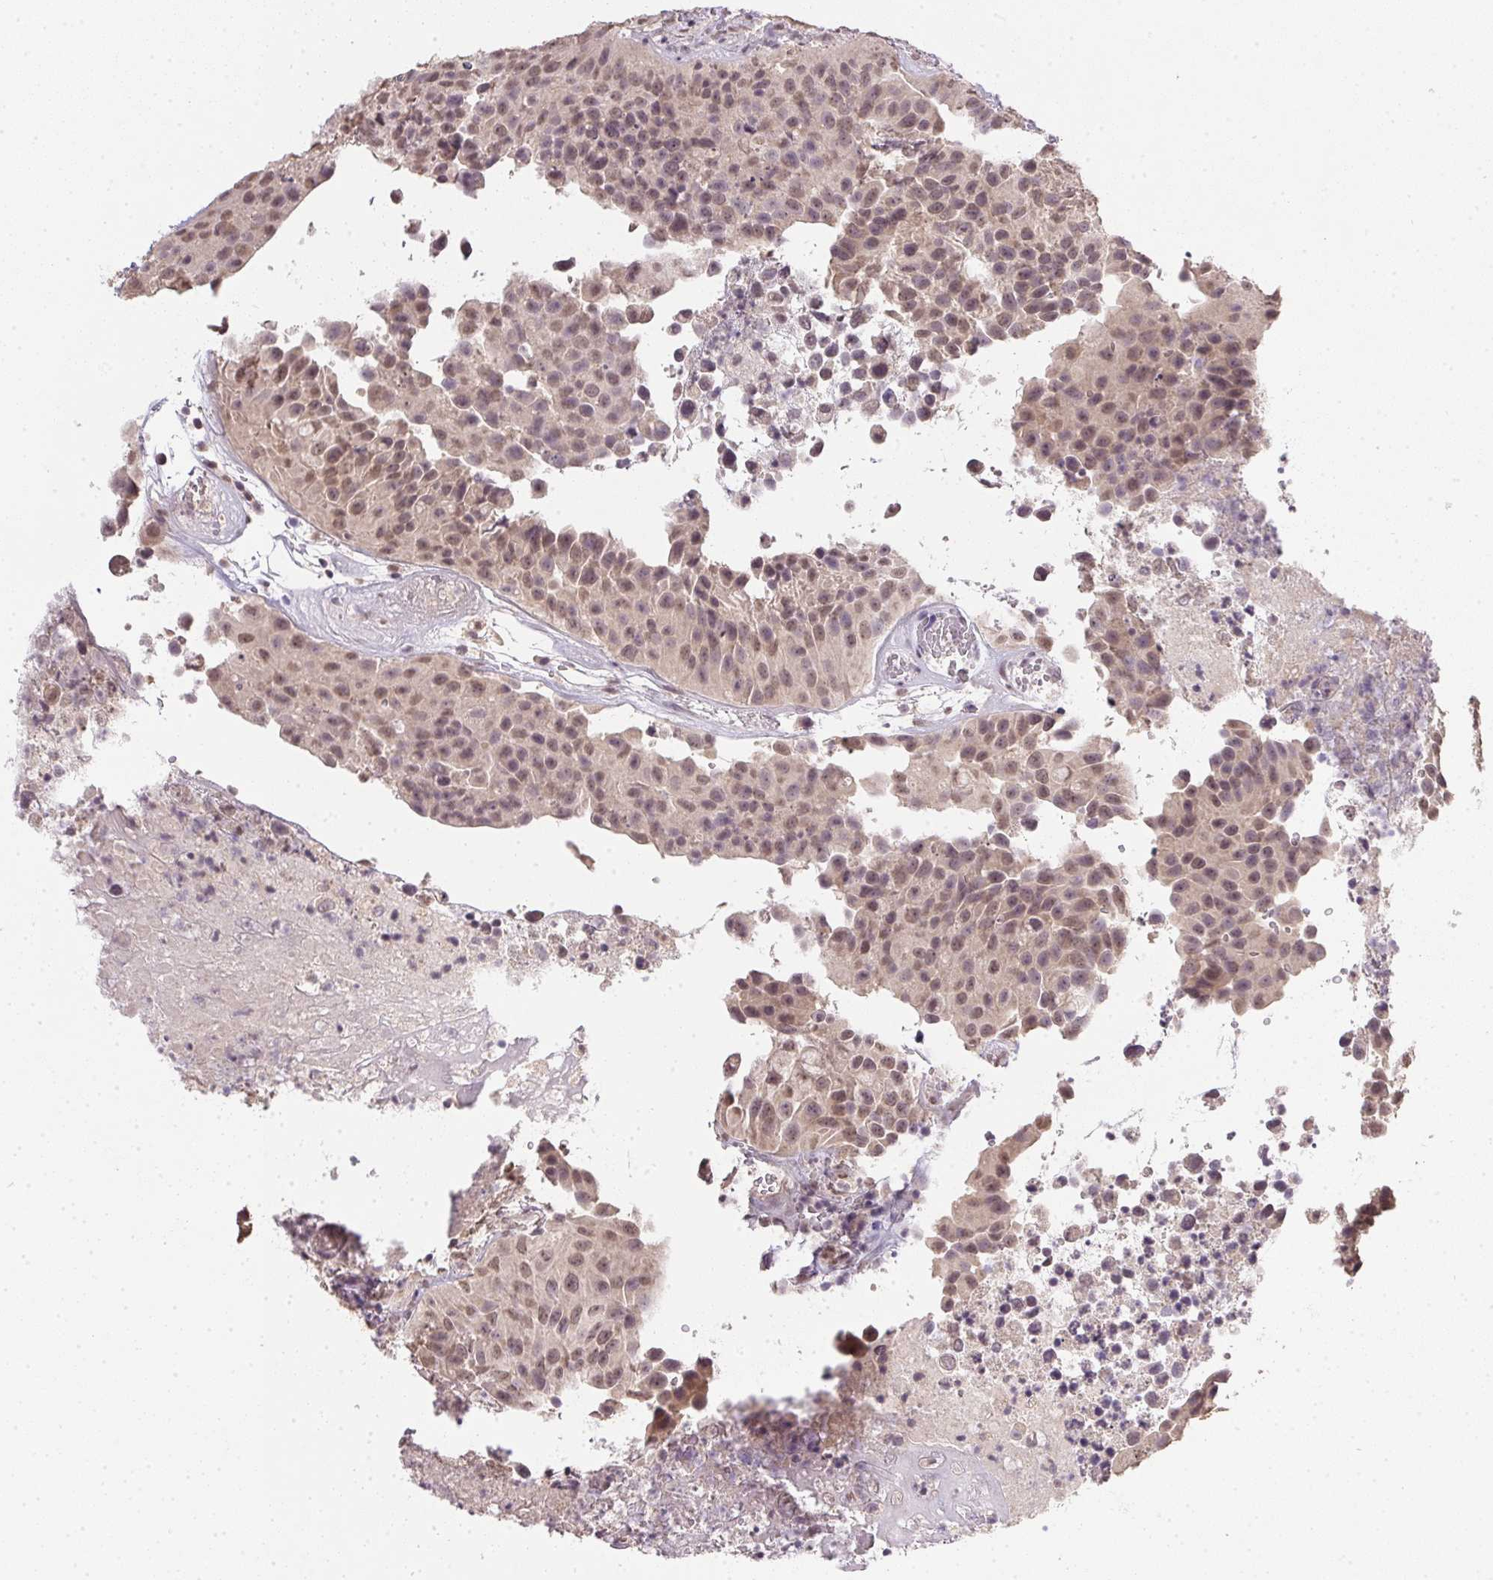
{"staining": {"intensity": "weak", "quantity": ">75%", "location": "nuclear"}, "tissue": "urothelial cancer", "cell_type": "Tumor cells", "image_type": "cancer", "snomed": [{"axis": "morphology", "description": "Urothelial carcinoma, Low grade"}, {"axis": "topography", "description": "Urinary bladder"}], "caption": "Immunohistochemistry (IHC) (DAB (3,3'-diaminobenzidine)) staining of human urothelial cancer demonstrates weak nuclear protein expression in about >75% of tumor cells.", "gene": "PPP4R4", "patient": {"sex": "male", "age": 76}}